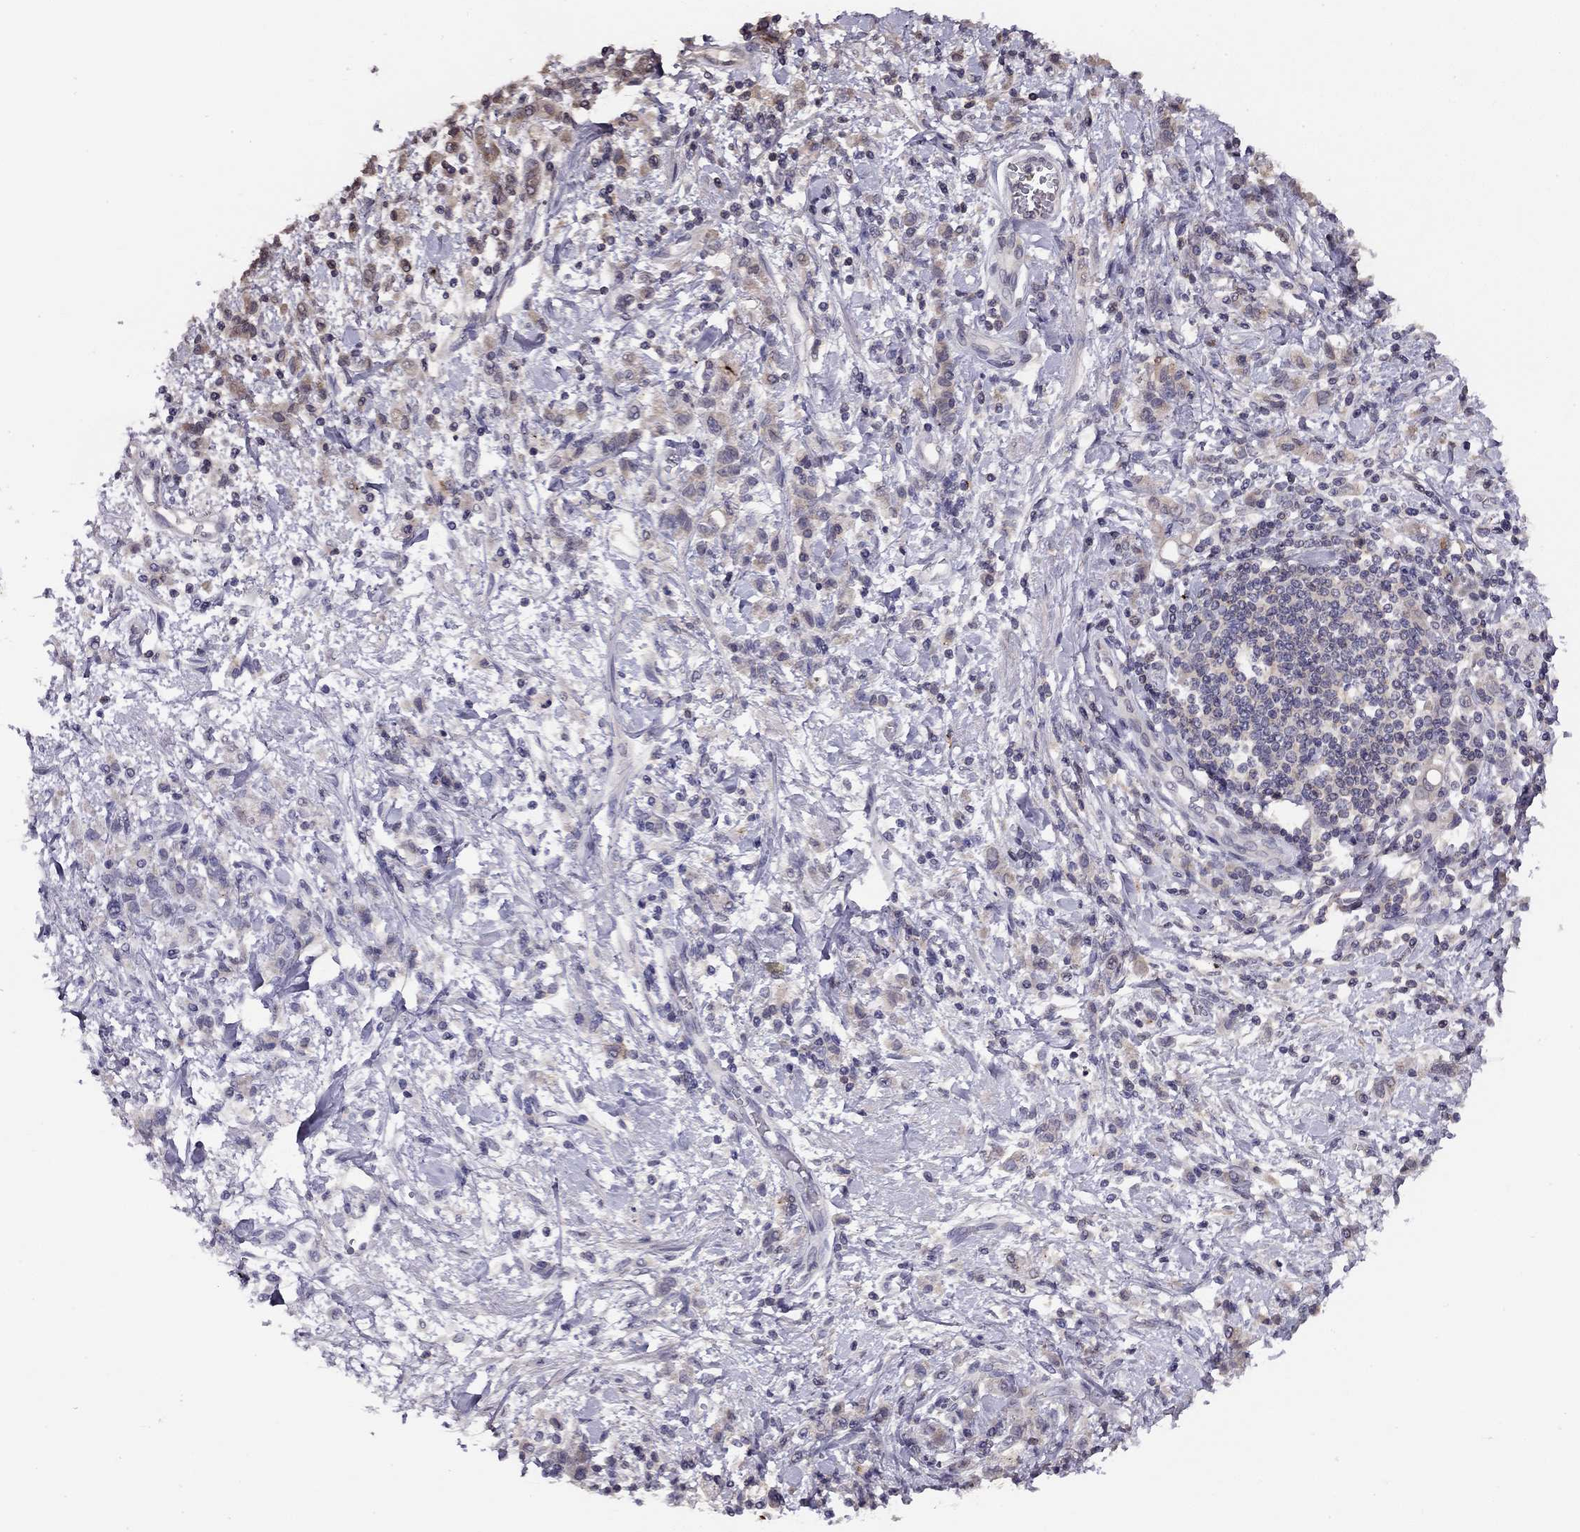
{"staining": {"intensity": "weak", "quantity": "<25%", "location": "cytoplasmic/membranous"}, "tissue": "stomach cancer", "cell_type": "Tumor cells", "image_type": "cancer", "snomed": [{"axis": "morphology", "description": "Adenocarcinoma, NOS"}, {"axis": "topography", "description": "Stomach"}], "caption": "A histopathology image of stomach cancer stained for a protein demonstrates no brown staining in tumor cells. Brightfield microscopy of IHC stained with DAB (brown) and hematoxylin (blue), captured at high magnification.", "gene": "CITED1", "patient": {"sex": "male", "age": 77}}